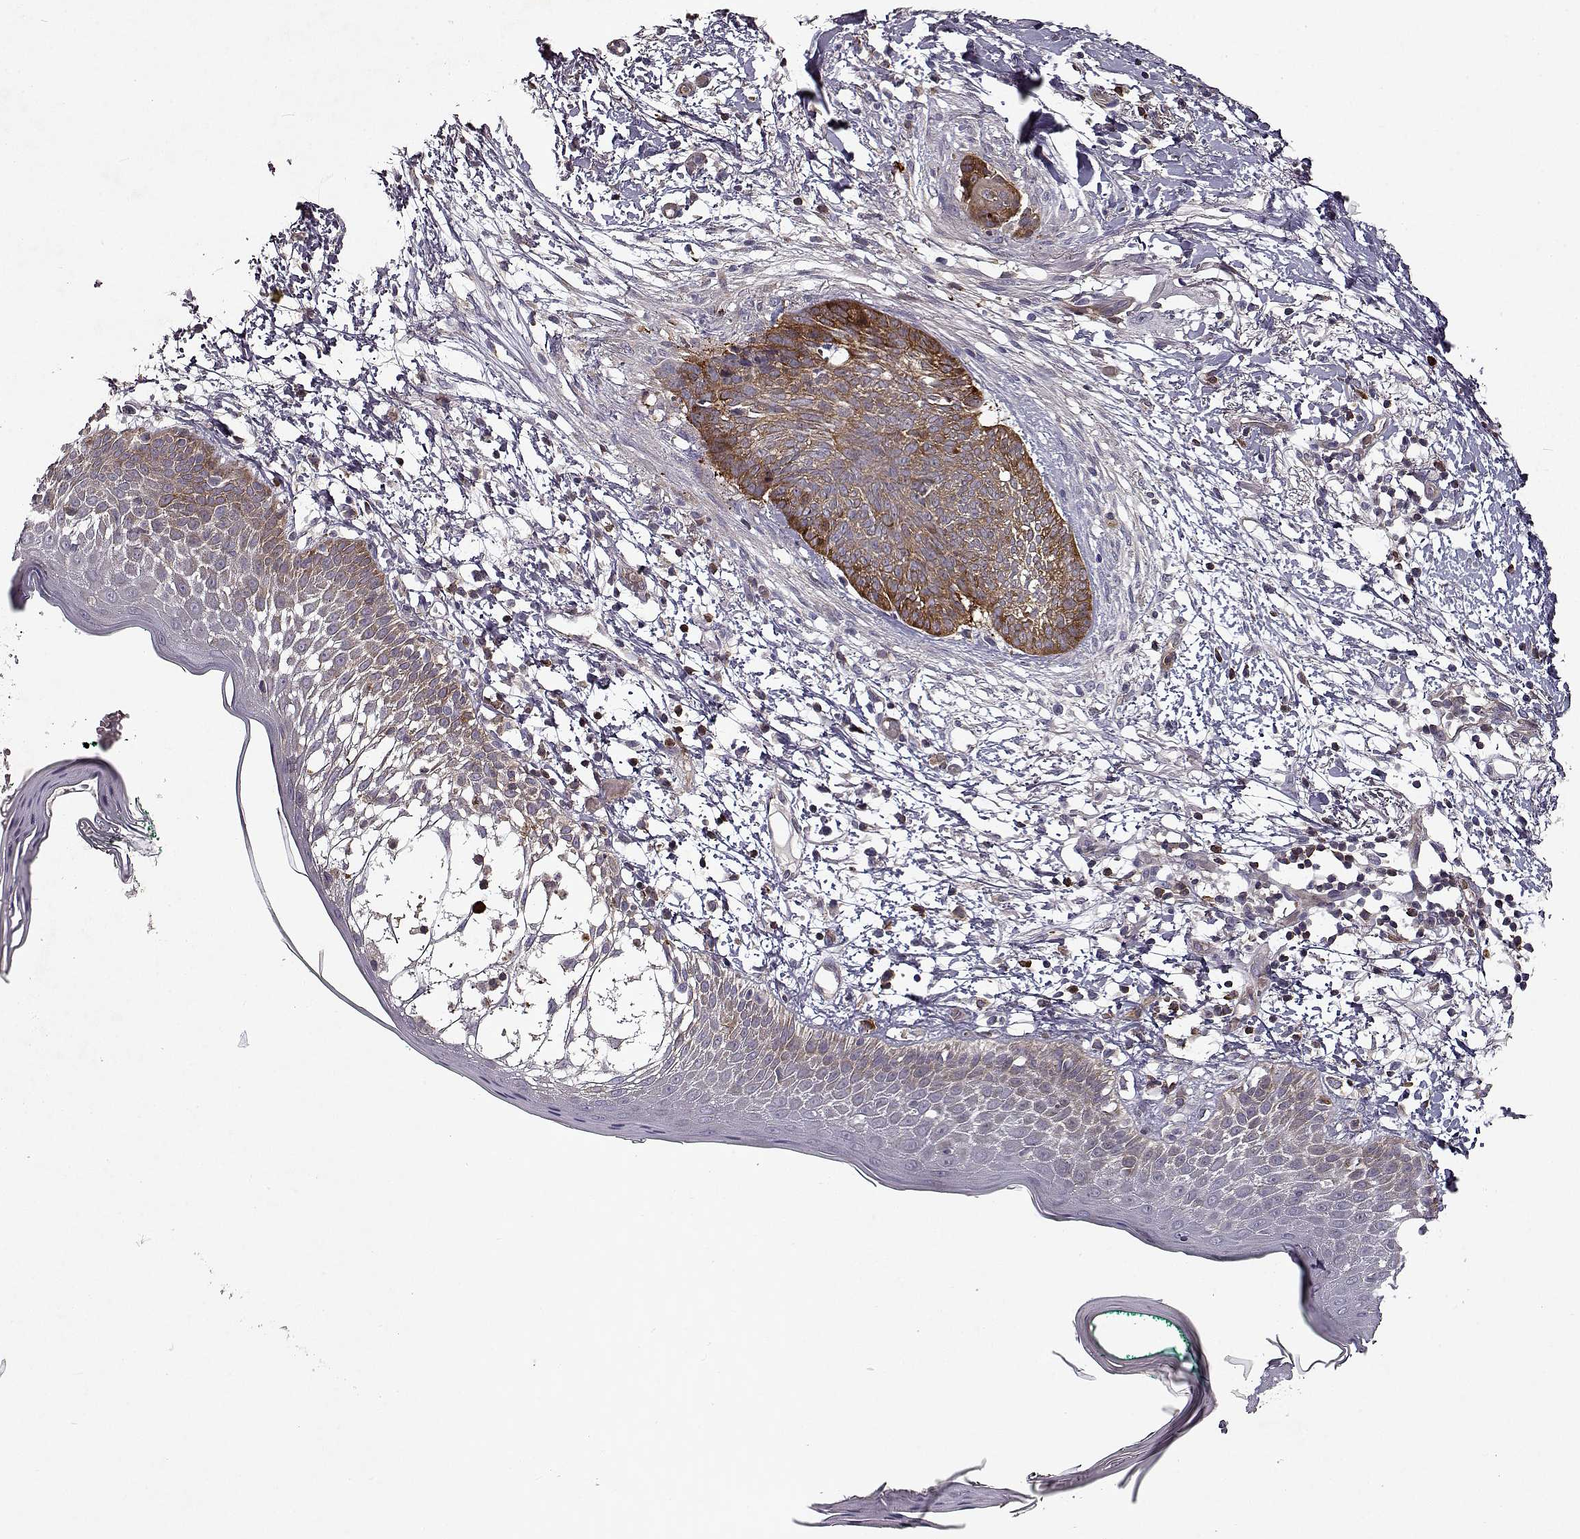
{"staining": {"intensity": "moderate", "quantity": ">75%", "location": "cytoplasmic/membranous"}, "tissue": "skin cancer", "cell_type": "Tumor cells", "image_type": "cancer", "snomed": [{"axis": "morphology", "description": "Normal tissue, NOS"}, {"axis": "morphology", "description": "Basal cell carcinoma"}, {"axis": "topography", "description": "Skin"}], "caption": "This is an image of immunohistochemistry (IHC) staining of basal cell carcinoma (skin), which shows moderate staining in the cytoplasmic/membranous of tumor cells.", "gene": "RANBP1", "patient": {"sex": "male", "age": 84}}